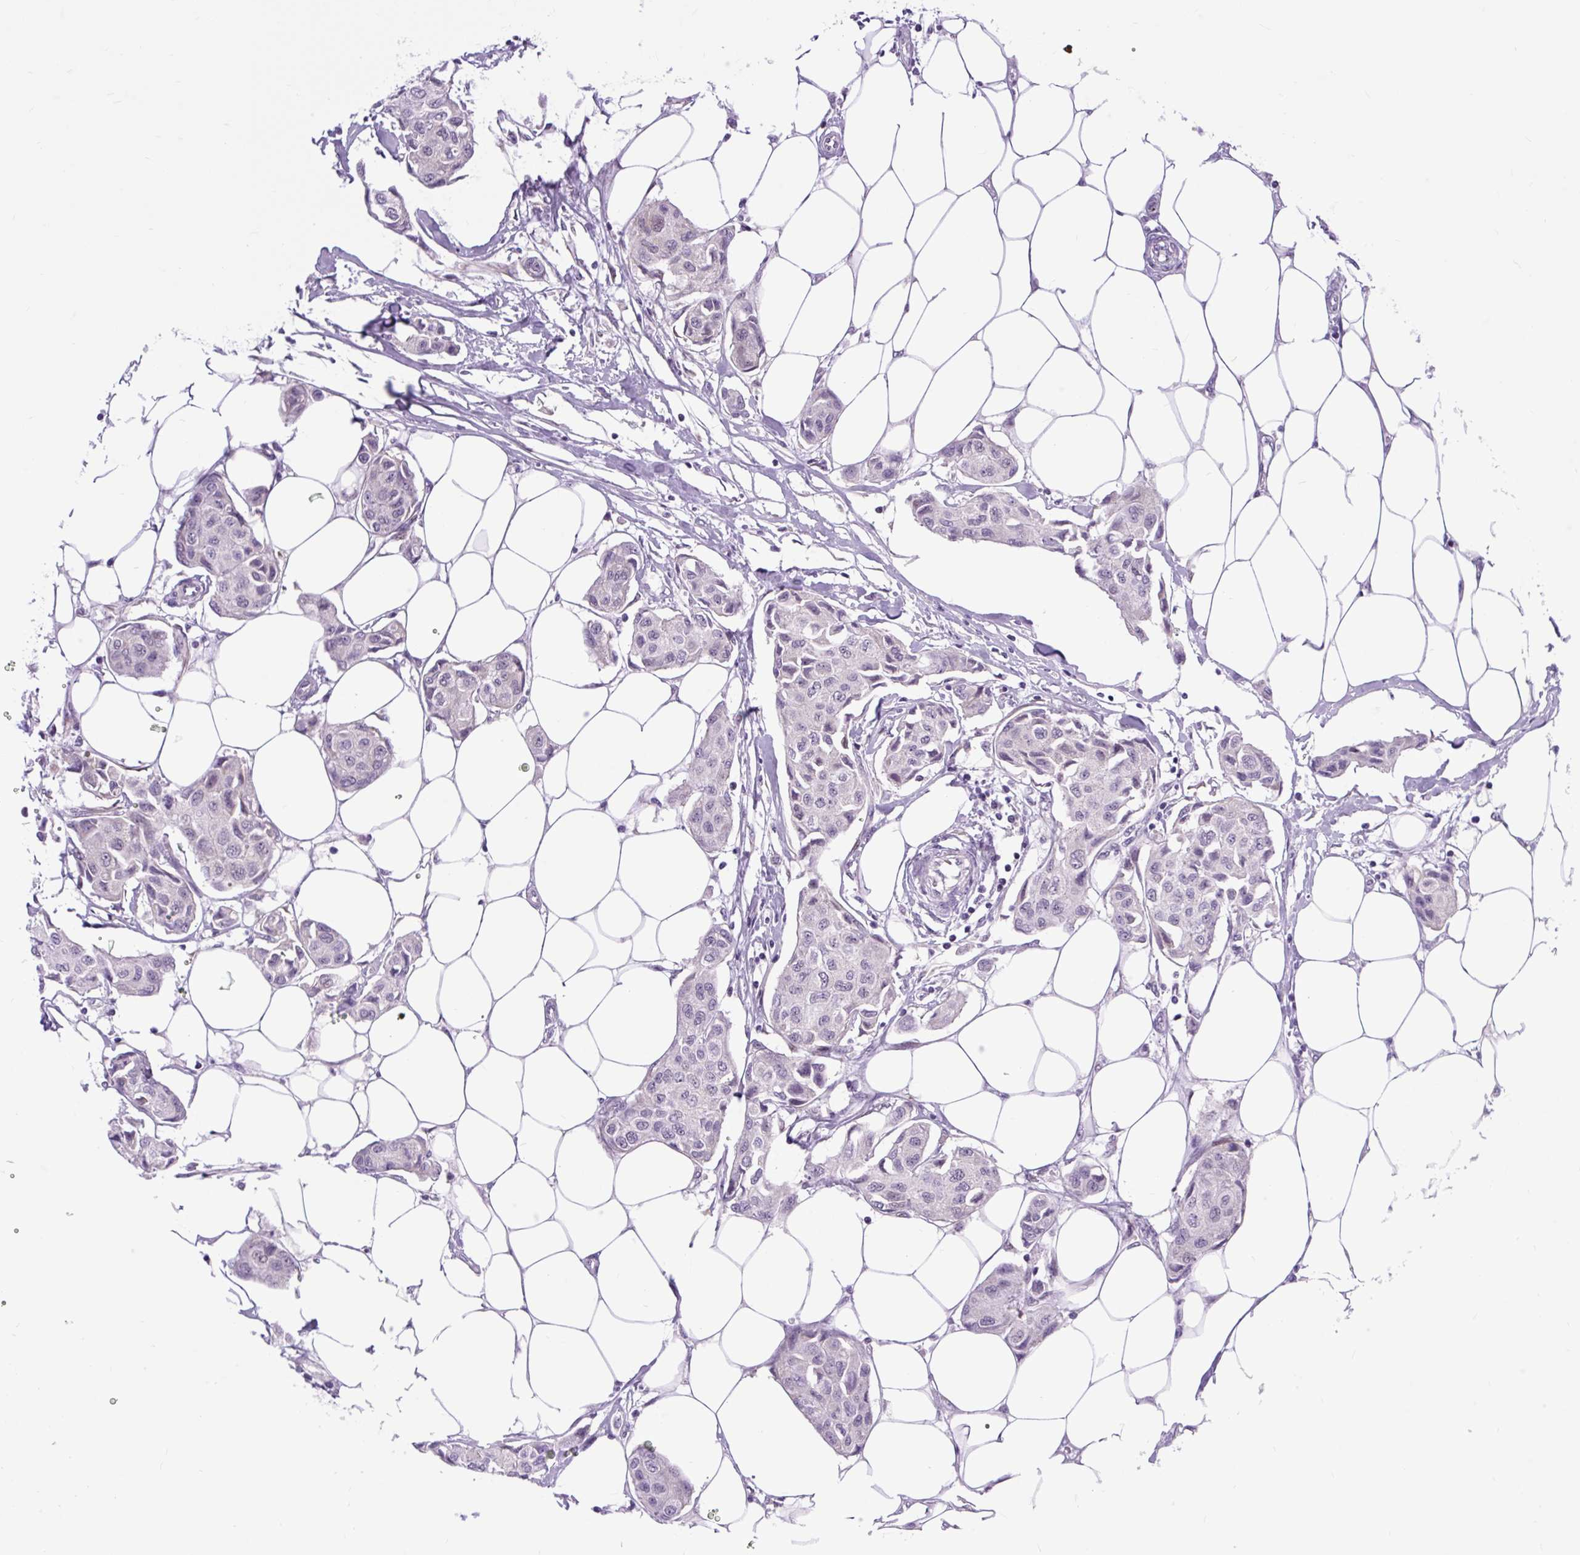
{"staining": {"intensity": "negative", "quantity": "none", "location": "none"}, "tissue": "breast cancer", "cell_type": "Tumor cells", "image_type": "cancer", "snomed": [{"axis": "morphology", "description": "Duct carcinoma"}, {"axis": "topography", "description": "Breast"}, {"axis": "topography", "description": "Lymph node"}], "caption": "Immunohistochemistry histopathology image of human intraductal carcinoma (breast) stained for a protein (brown), which demonstrates no expression in tumor cells.", "gene": "CLK2", "patient": {"sex": "female", "age": 80}}